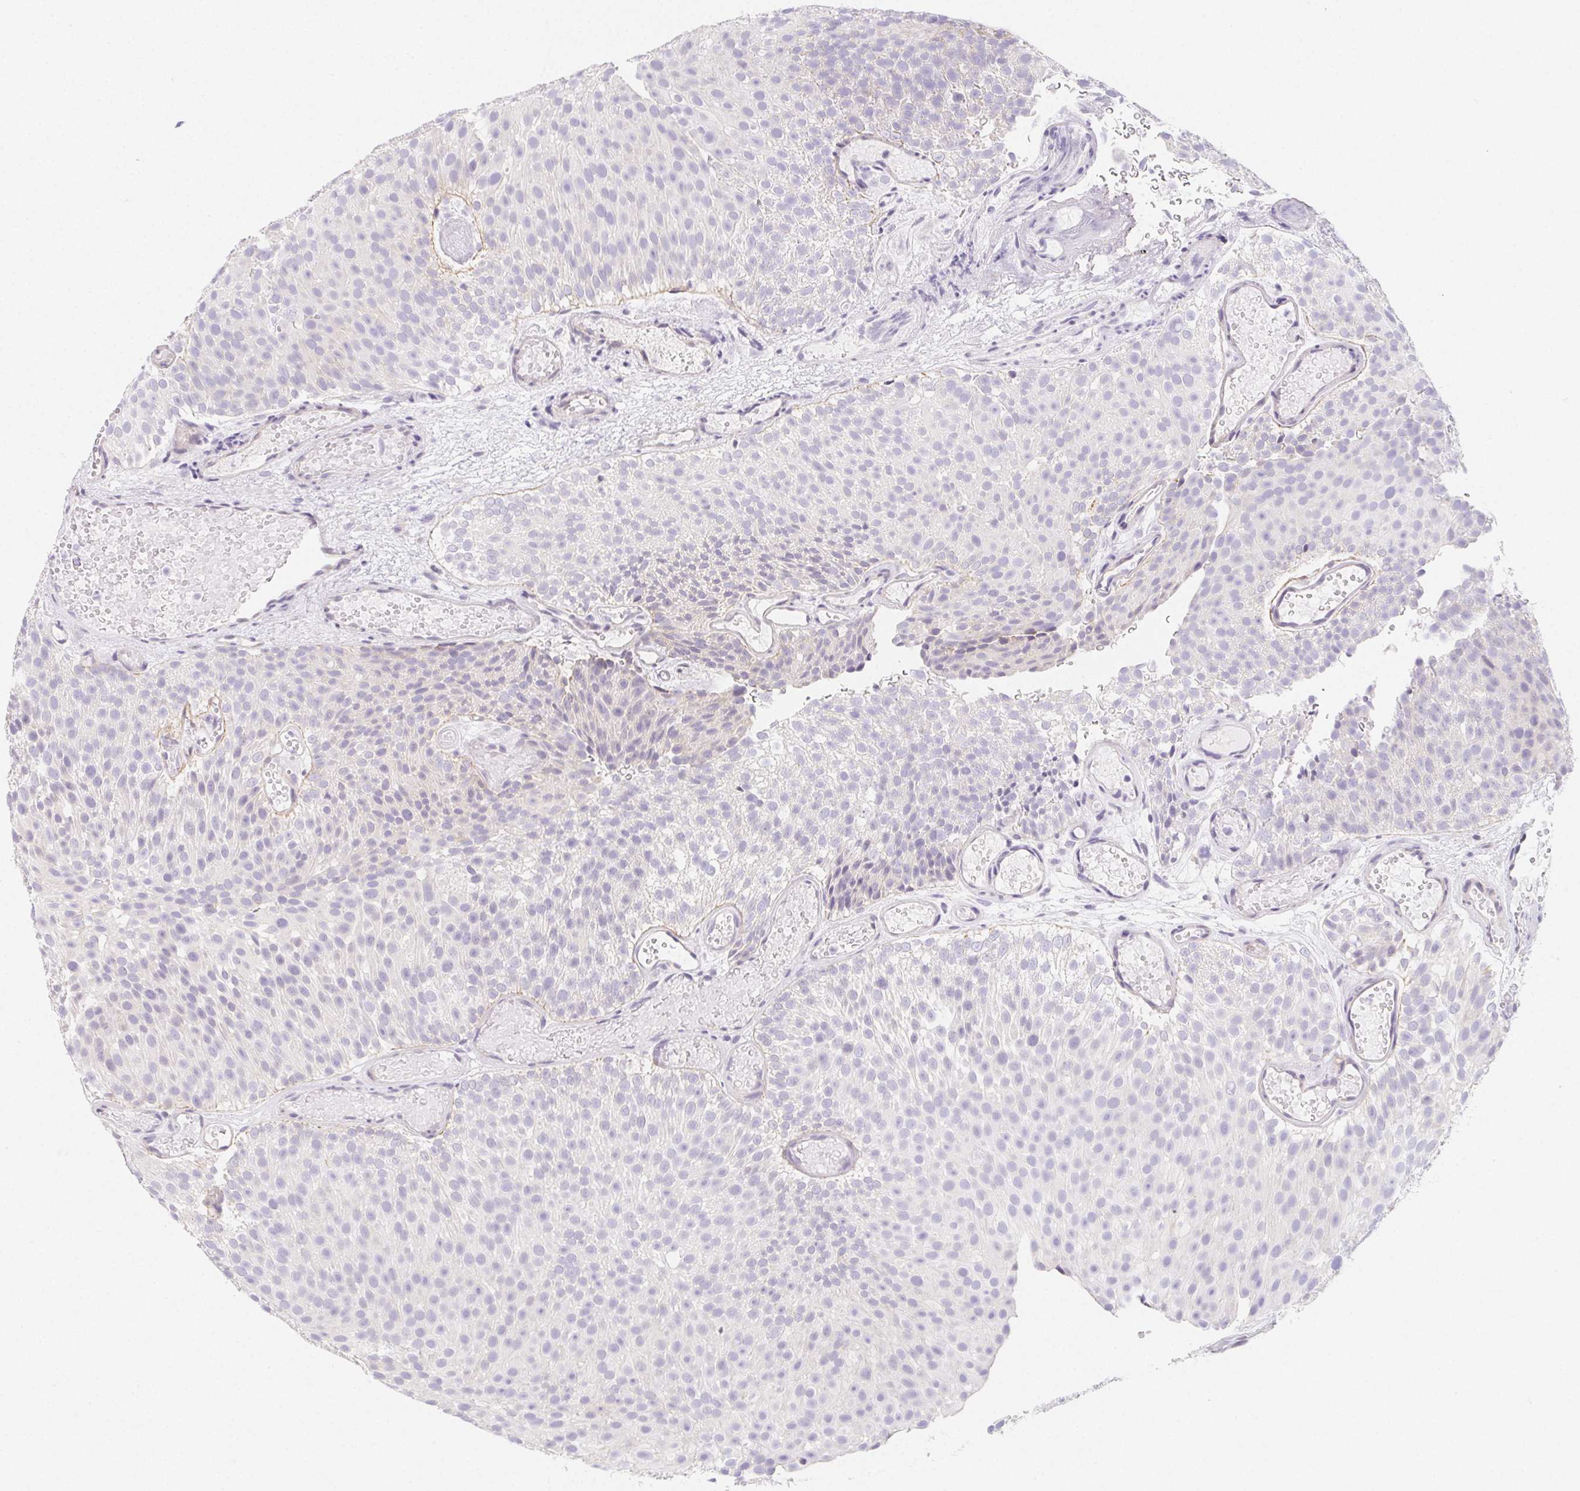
{"staining": {"intensity": "negative", "quantity": "none", "location": "none"}, "tissue": "urothelial cancer", "cell_type": "Tumor cells", "image_type": "cancer", "snomed": [{"axis": "morphology", "description": "Urothelial carcinoma, Low grade"}, {"axis": "topography", "description": "Urinary bladder"}], "caption": "A high-resolution image shows IHC staining of urothelial cancer, which displays no significant staining in tumor cells.", "gene": "ZBBX", "patient": {"sex": "male", "age": 78}}